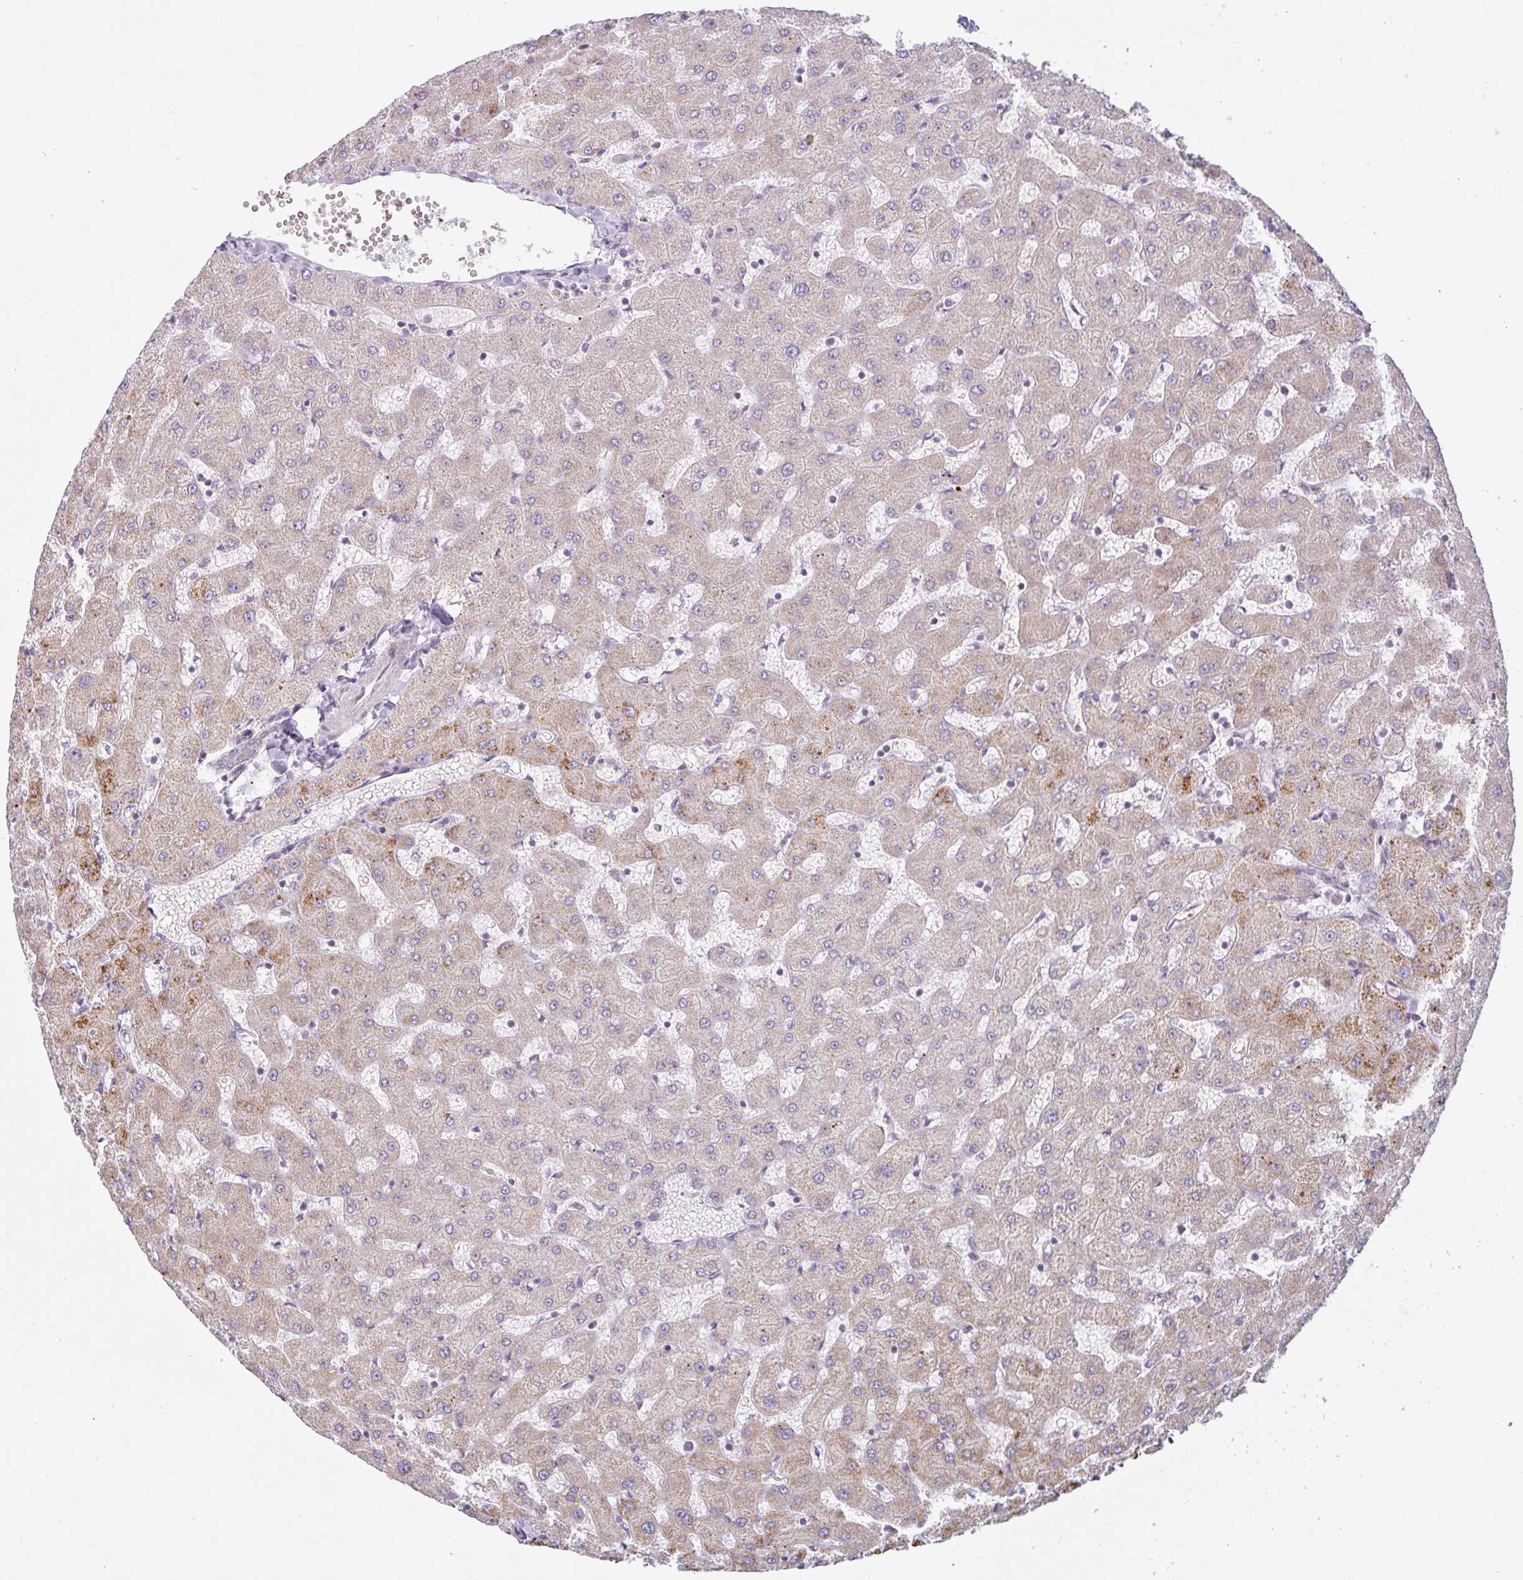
{"staining": {"intensity": "negative", "quantity": "none", "location": "none"}, "tissue": "liver", "cell_type": "Cholangiocytes", "image_type": "normal", "snomed": [{"axis": "morphology", "description": "Normal tissue, NOS"}, {"axis": "topography", "description": "Liver"}], "caption": "Cholangiocytes are negative for protein expression in unremarkable human liver. (DAB immunohistochemistry visualized using brightfield microscopy, high magnification).", "gene": "MOB1A", "patient": {"sex": "female", "age": 63}}